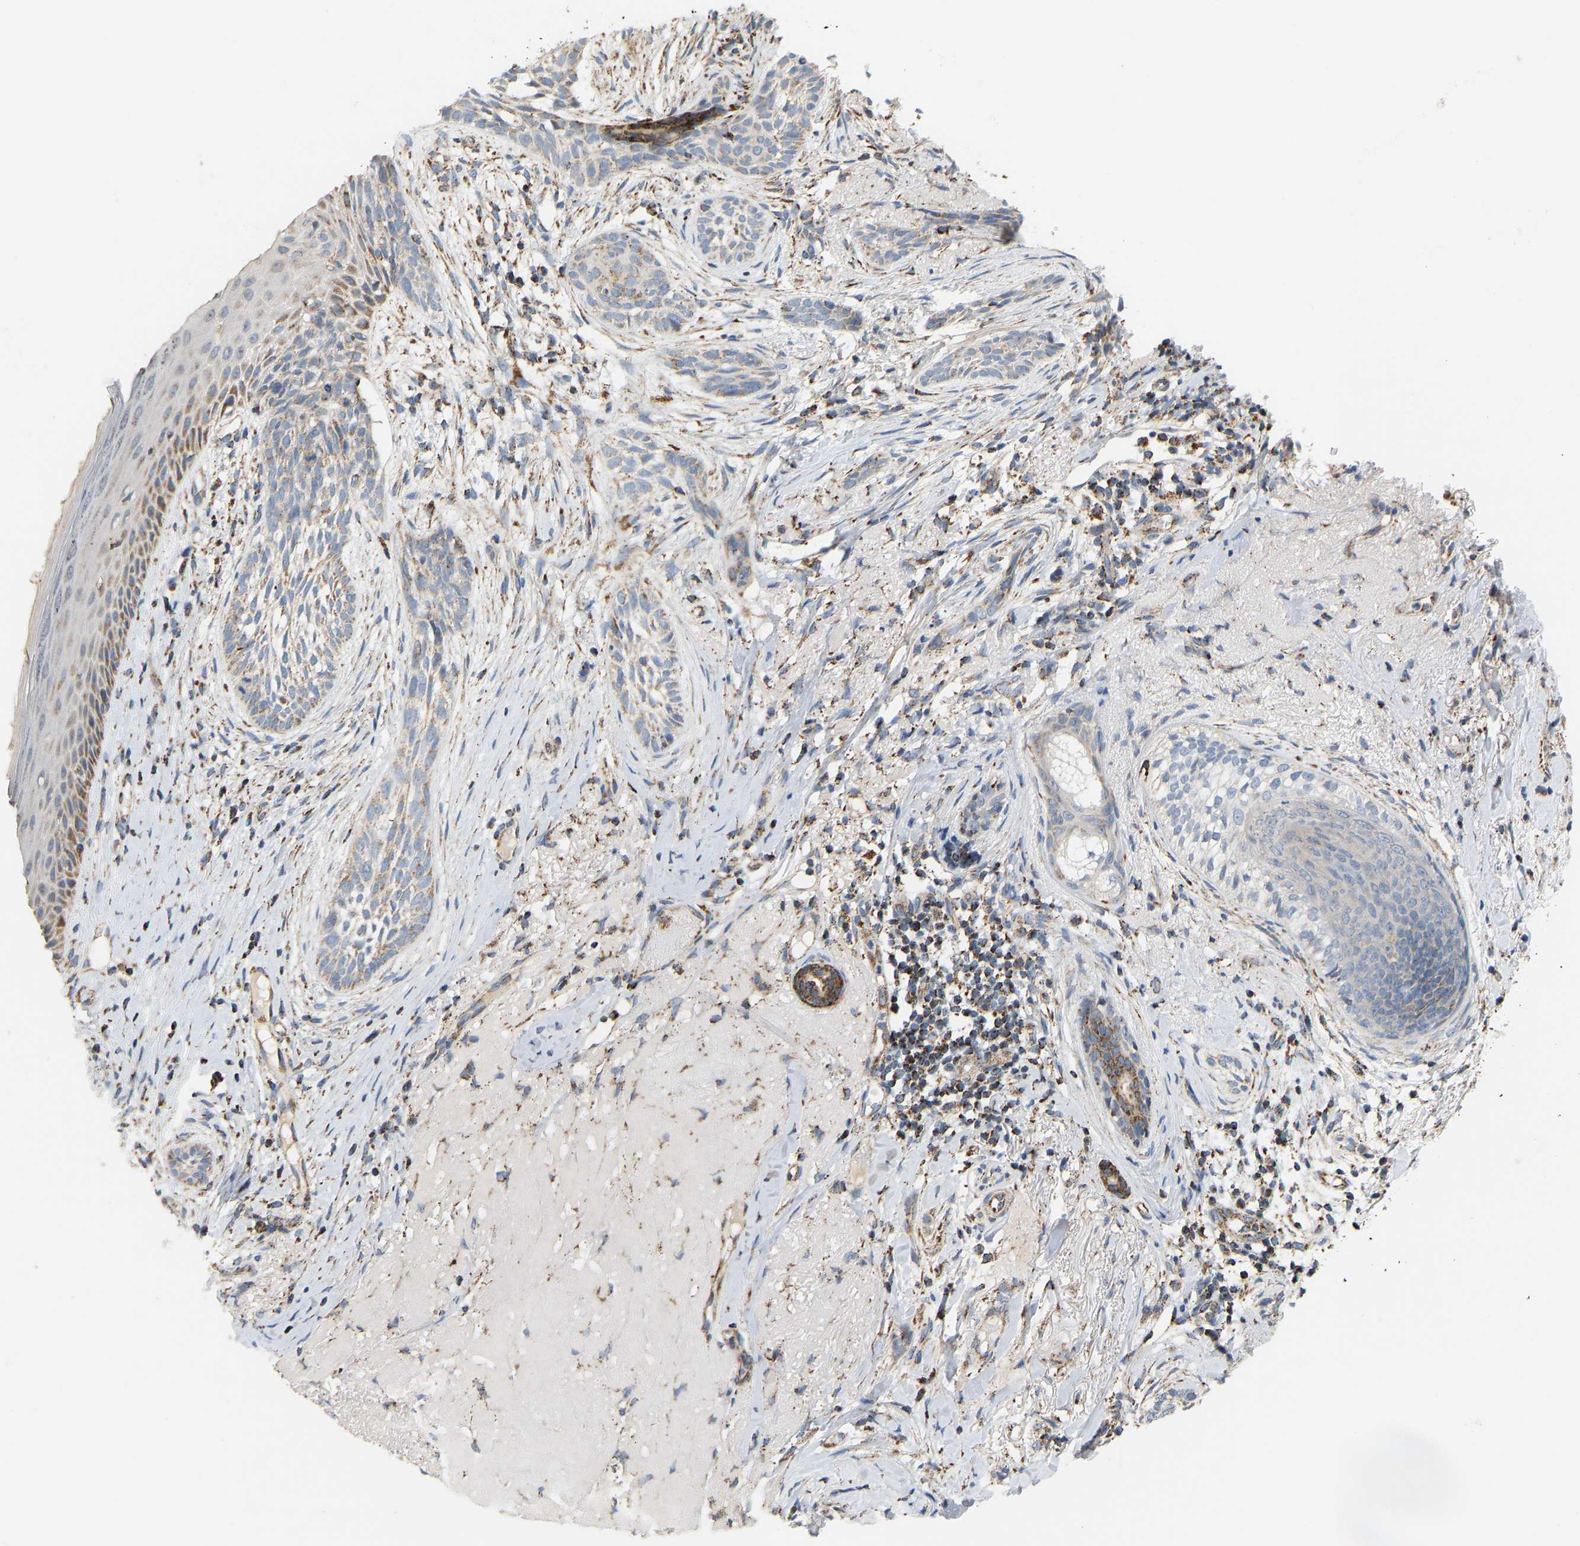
{"staining": {"intensity": "moderate", "quantity": ">75%", "location": "cytoplasmic/membranous"}, "tissue": "skin cancer", "cell_type": "Tumor cells", "image_type": "cancer", "snomed": [{"axis": "morphology", "description": "Basal cell carcinoma"}, {"axis": "topography", "description": "Skin"}], "caption": "Skin cancer (basal cell carcinoma) stained for a protein exhibits moderate cytoplasmic/membranous positivity in tumor cells.", "gene": "GPSM2", "patient": {"sex": "female", "age": 88}}